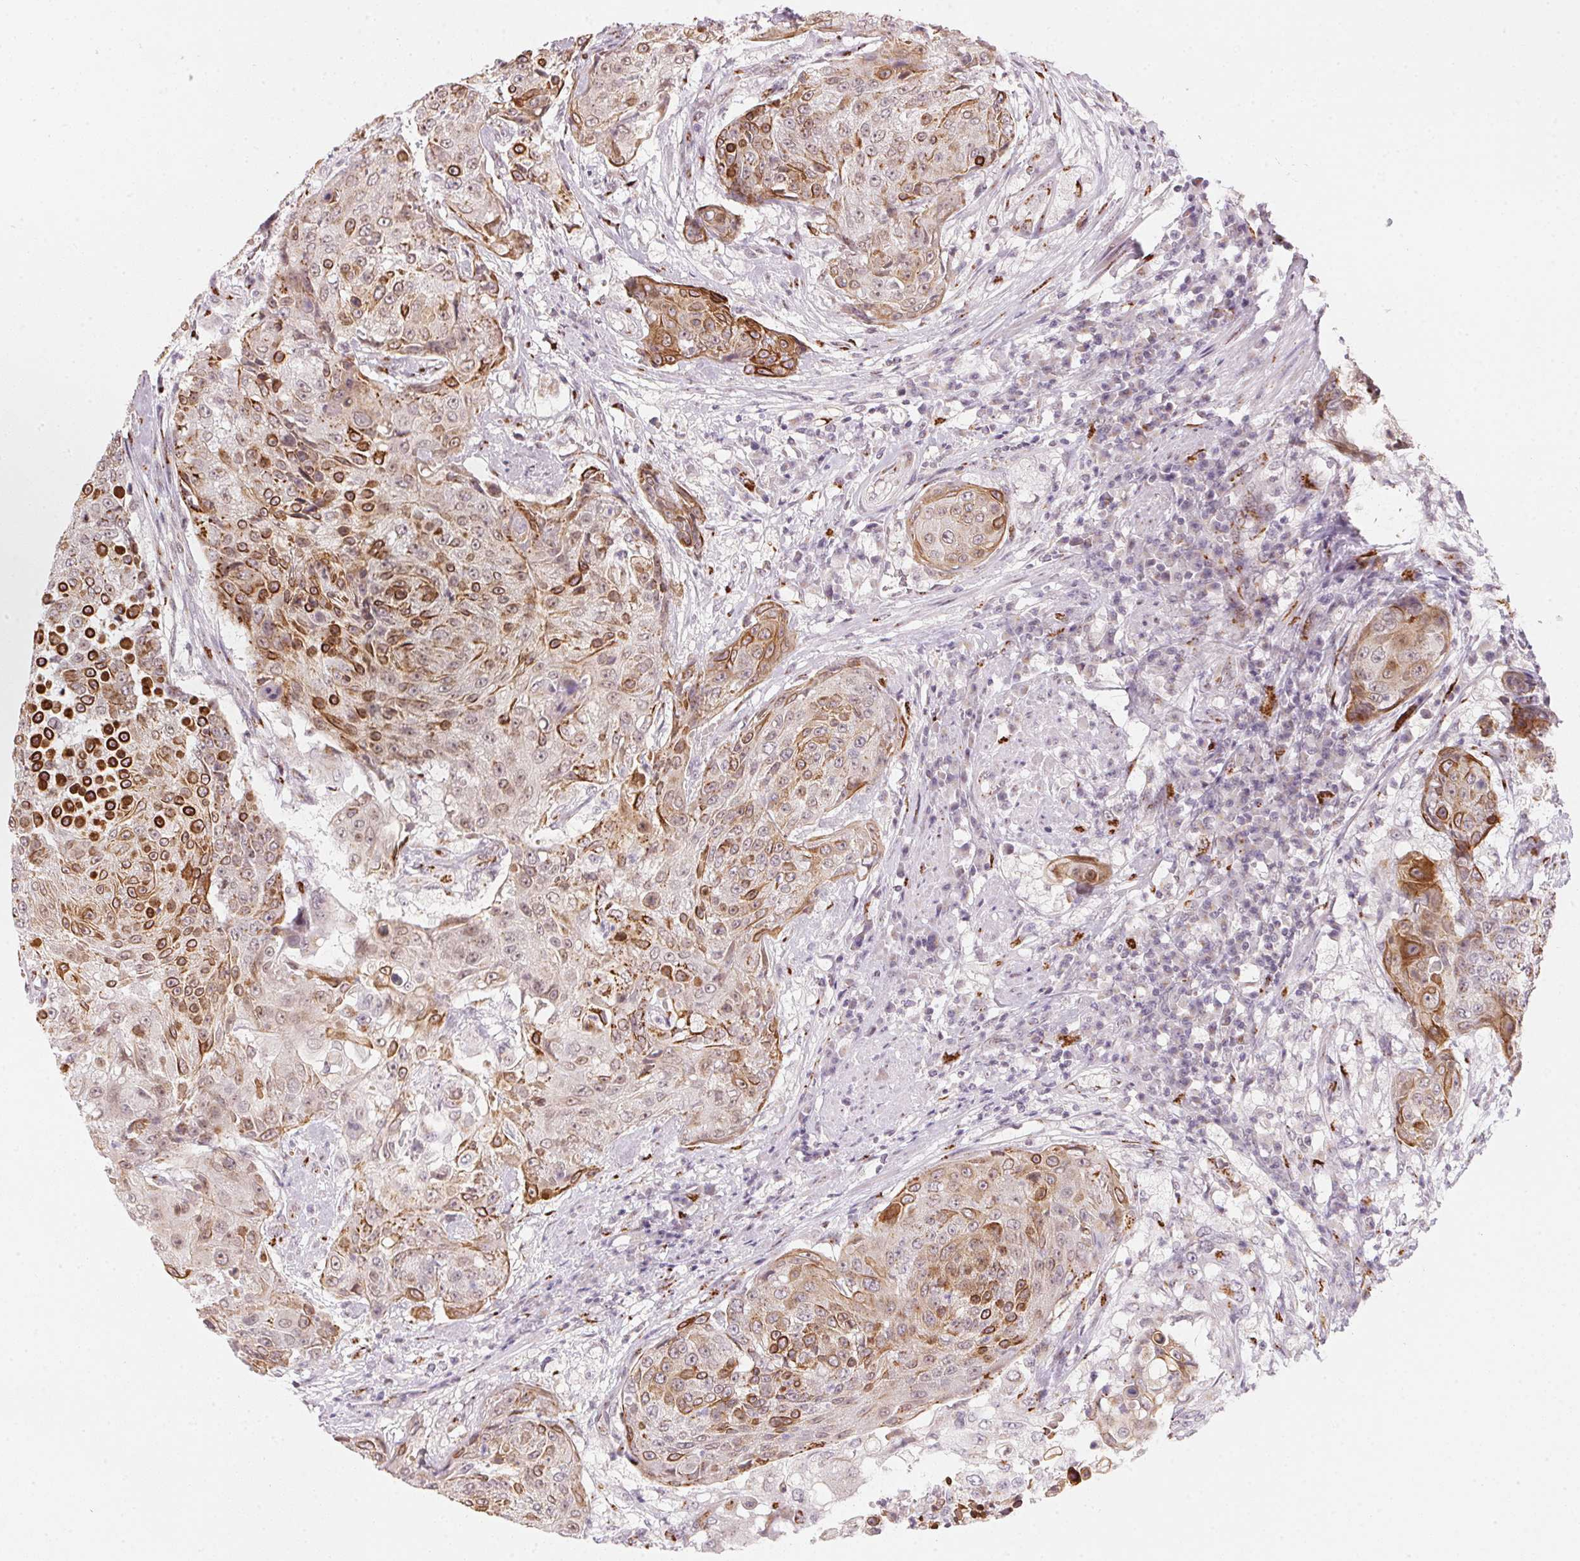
{"staining": {"intensity": "moderate", "quantity": ">75%", "location": "cytoplasmic/membranous"}, "tissue": "urothelial cancer", "cell_type": "Tumor cells", "image_type": "cancer", "snomed": [{"axis": "morphology", "description": "Urothelial carcinoma, High grade"}, {"axis": "topography", "description": "Urinary bladder"}], "caption": "Protein expression analysis of urothelial cancer reveals moderate cytoplasmic/membranous positivity in approximately >75% of tumor cells.", "gene": "RAB22A", "patient": {"sex": "female", "age": 63}}